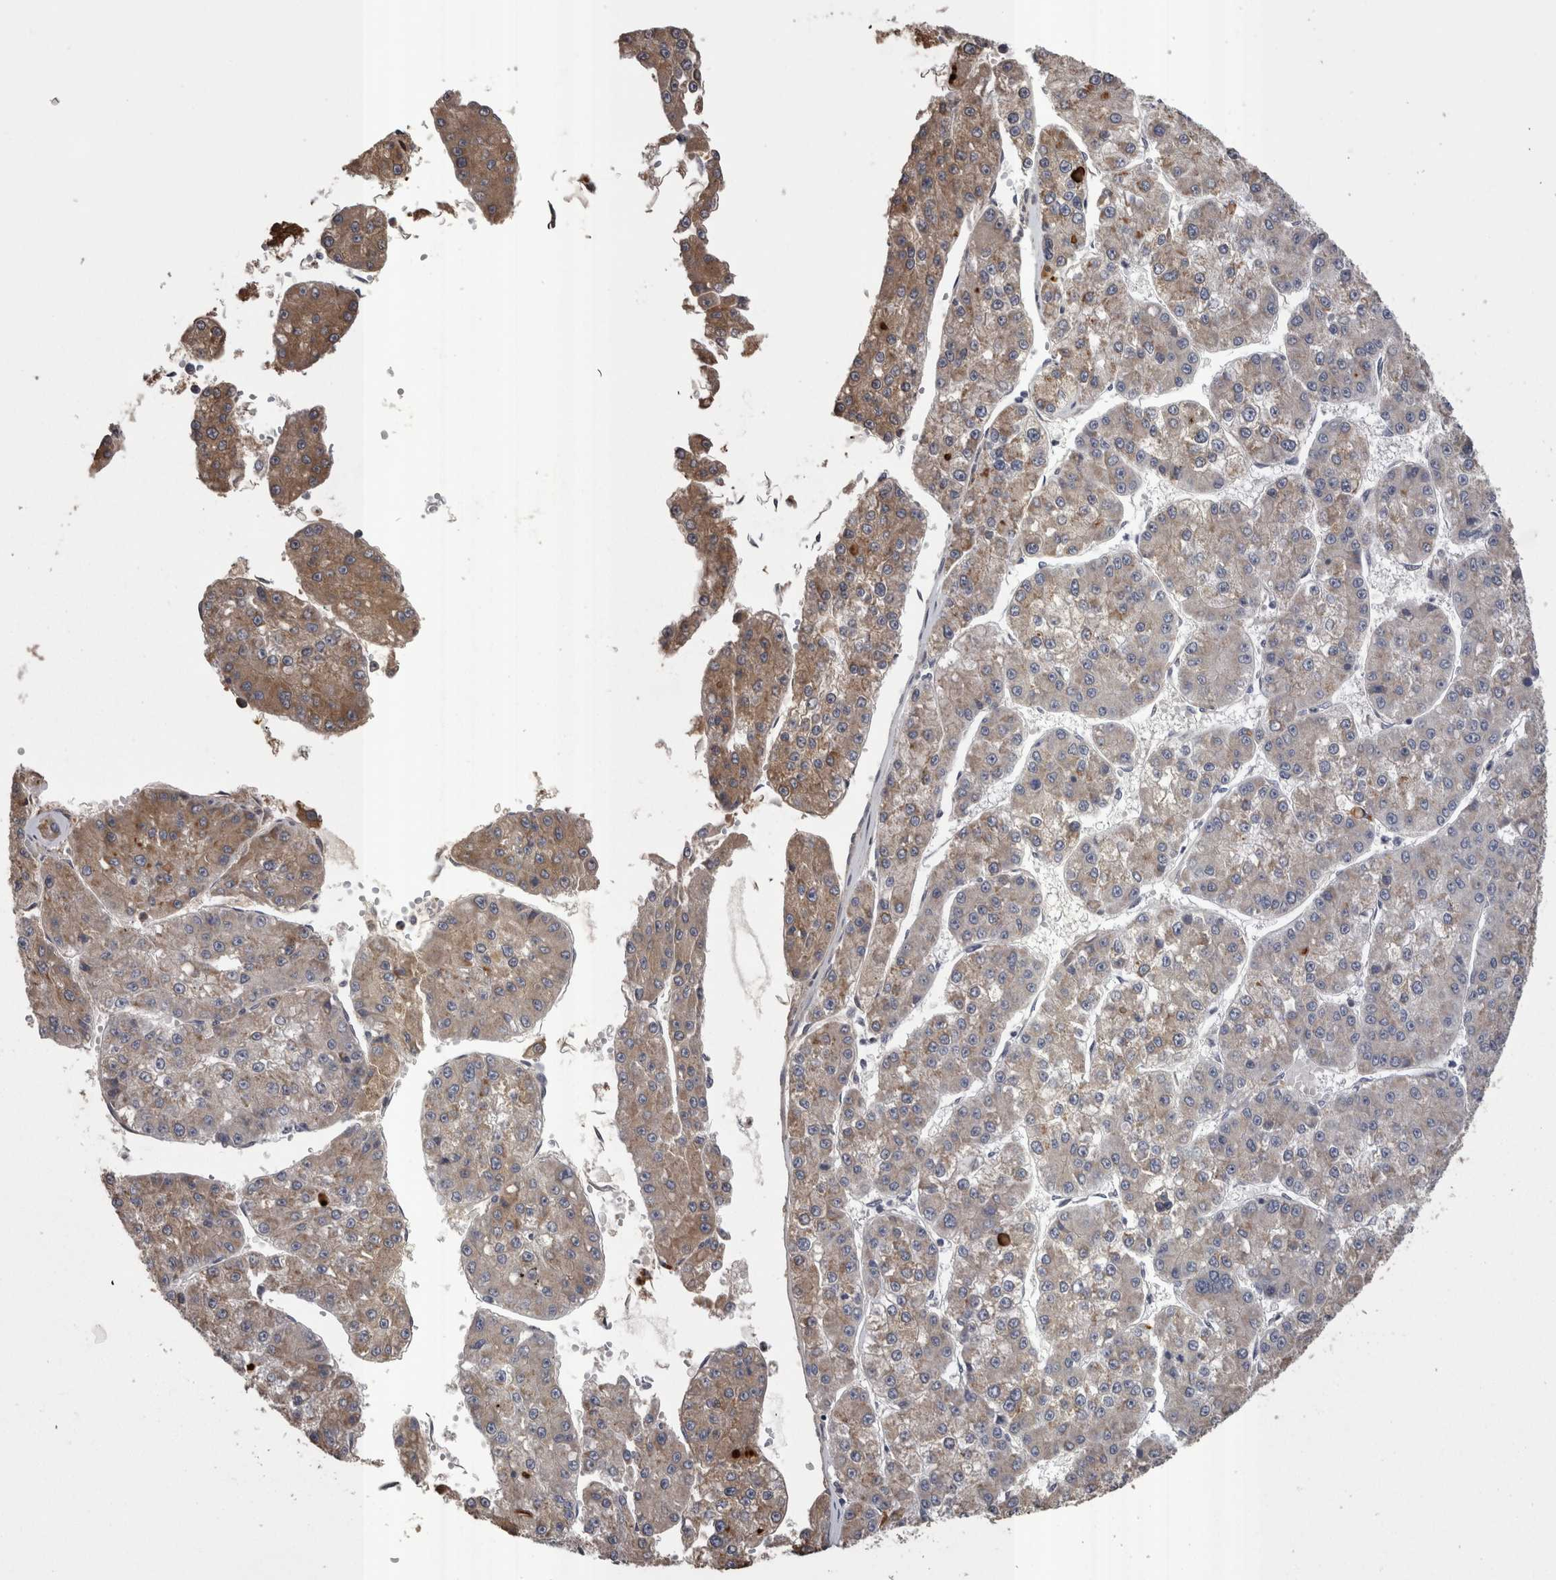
{"staining": {"intensity": "weak", "quantity": "25%-75%", "location": "cytoplasmic/membranous"}, "tissue": "liver cancer", "cell_type": "Tumor cells", "image_type": "cancer", "snomed": [{"axis": "morphology", "description": "Carcinoma, Hepatocellular, NOS"}, {"axis": "topography", "description": "Liver"}], "caption": "There is low levels of weak cytoplasmic/membranous positivity in tumor cells of liver cancer (hepatocellular carcinoma), as demonstrated by immunohistochemical staining (brown color).", "gene": "STC1", "patient": {"sex": "female", "age": 73}}